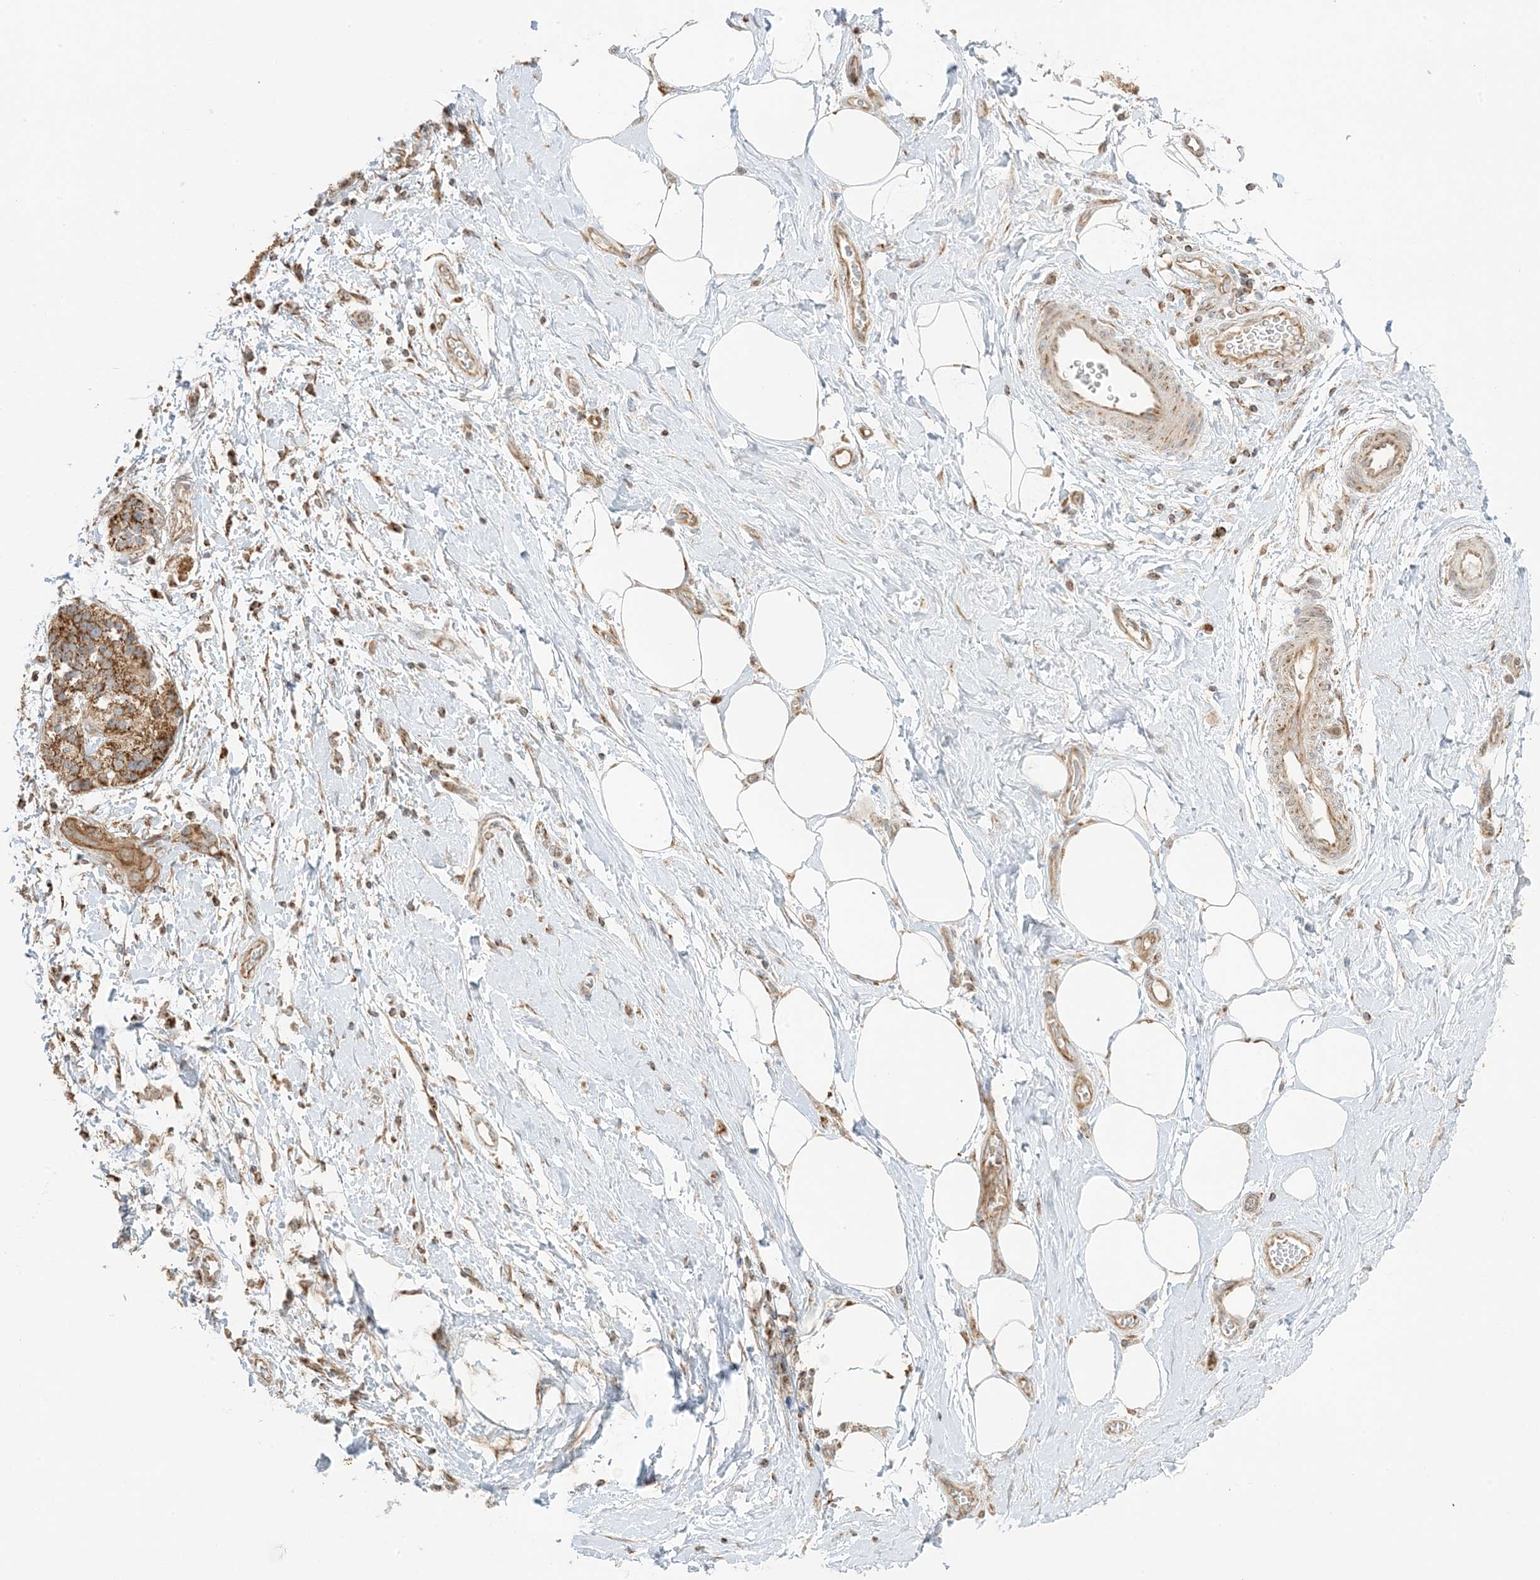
{"staining": {"intensity": "moderate", "quantity": ">75%", "location": "cytoplasmic/membranous"}, "tissue": "adipose tissue", "cell_type": "Adipocytes", "image_type": "normal", "snomed": [{"axis": "morphology", "description": "Normal tissue, NOS"}, {"axis": "morphology", "description": "Adenocarcinoma, NOS"}, {"axis": "topography", "description": "Pancreas"}, {"axis": "topography", "description": "Peripheral nerve tissue"}], "caption": "Adipose tissue stained for a protein reveals moderate cytoplasmic/membranous positivity in adipocytes.", "gene": "N4BP3", "patient": {"sex": "male", "age": 59}}